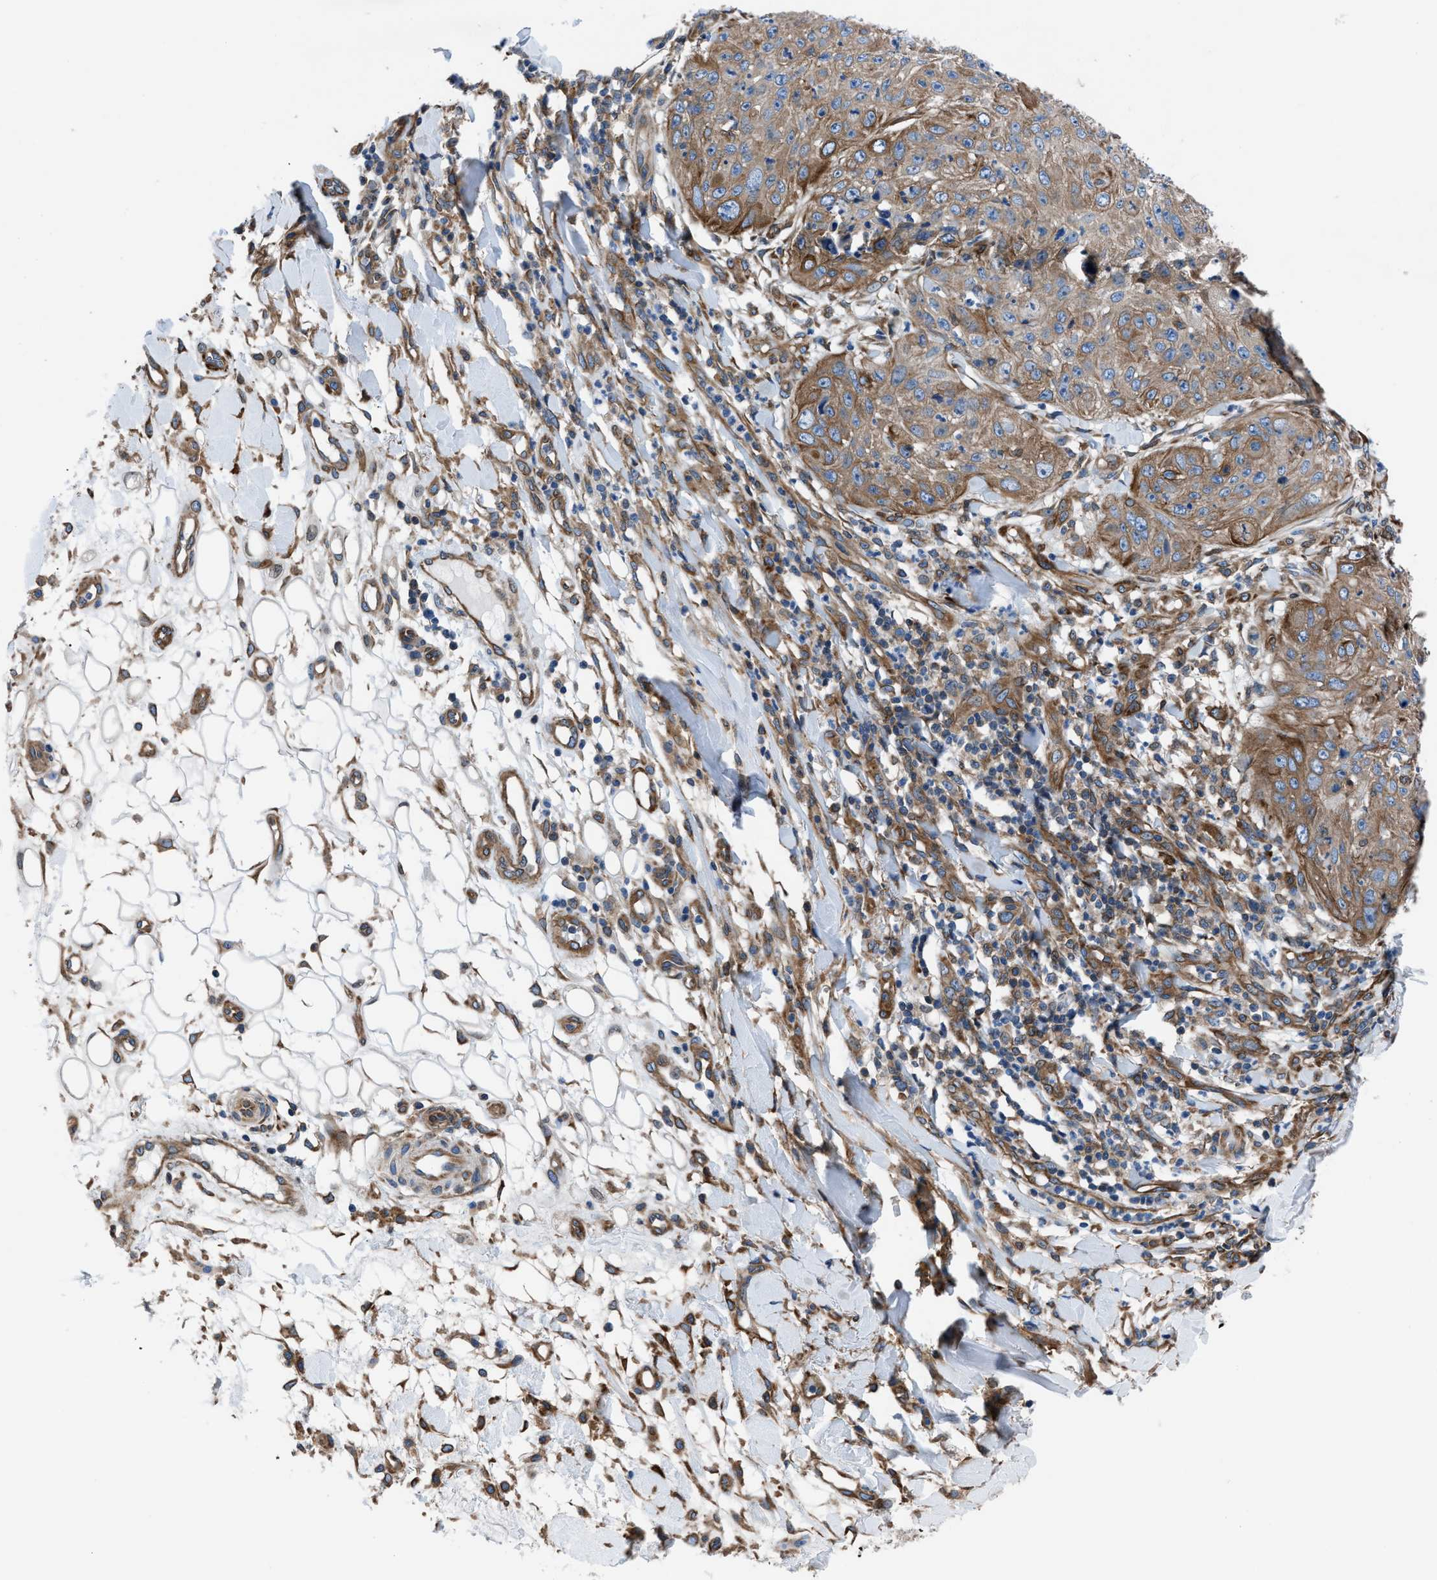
{"staining": {"intensity": "moderate", "quantity": ">75%", "location": "cytoplasmic/membranous"}, "tissue": "skin cancer", "cell_type": "Tumor cells", "image_type": "cancer", "snomed": [{"axis": "morphology", "description": "Squamous cell carcinoma, NOS"}, {"axis": "topography", "description": "Skin"}], "caption": "Tumor cells reveal medium levels of moderate cytoplasmic/membranous expression in about >75% of cells in skin cancer.", "gene": "DMAC1", "patient": {"sex": "female", "age": 80}}